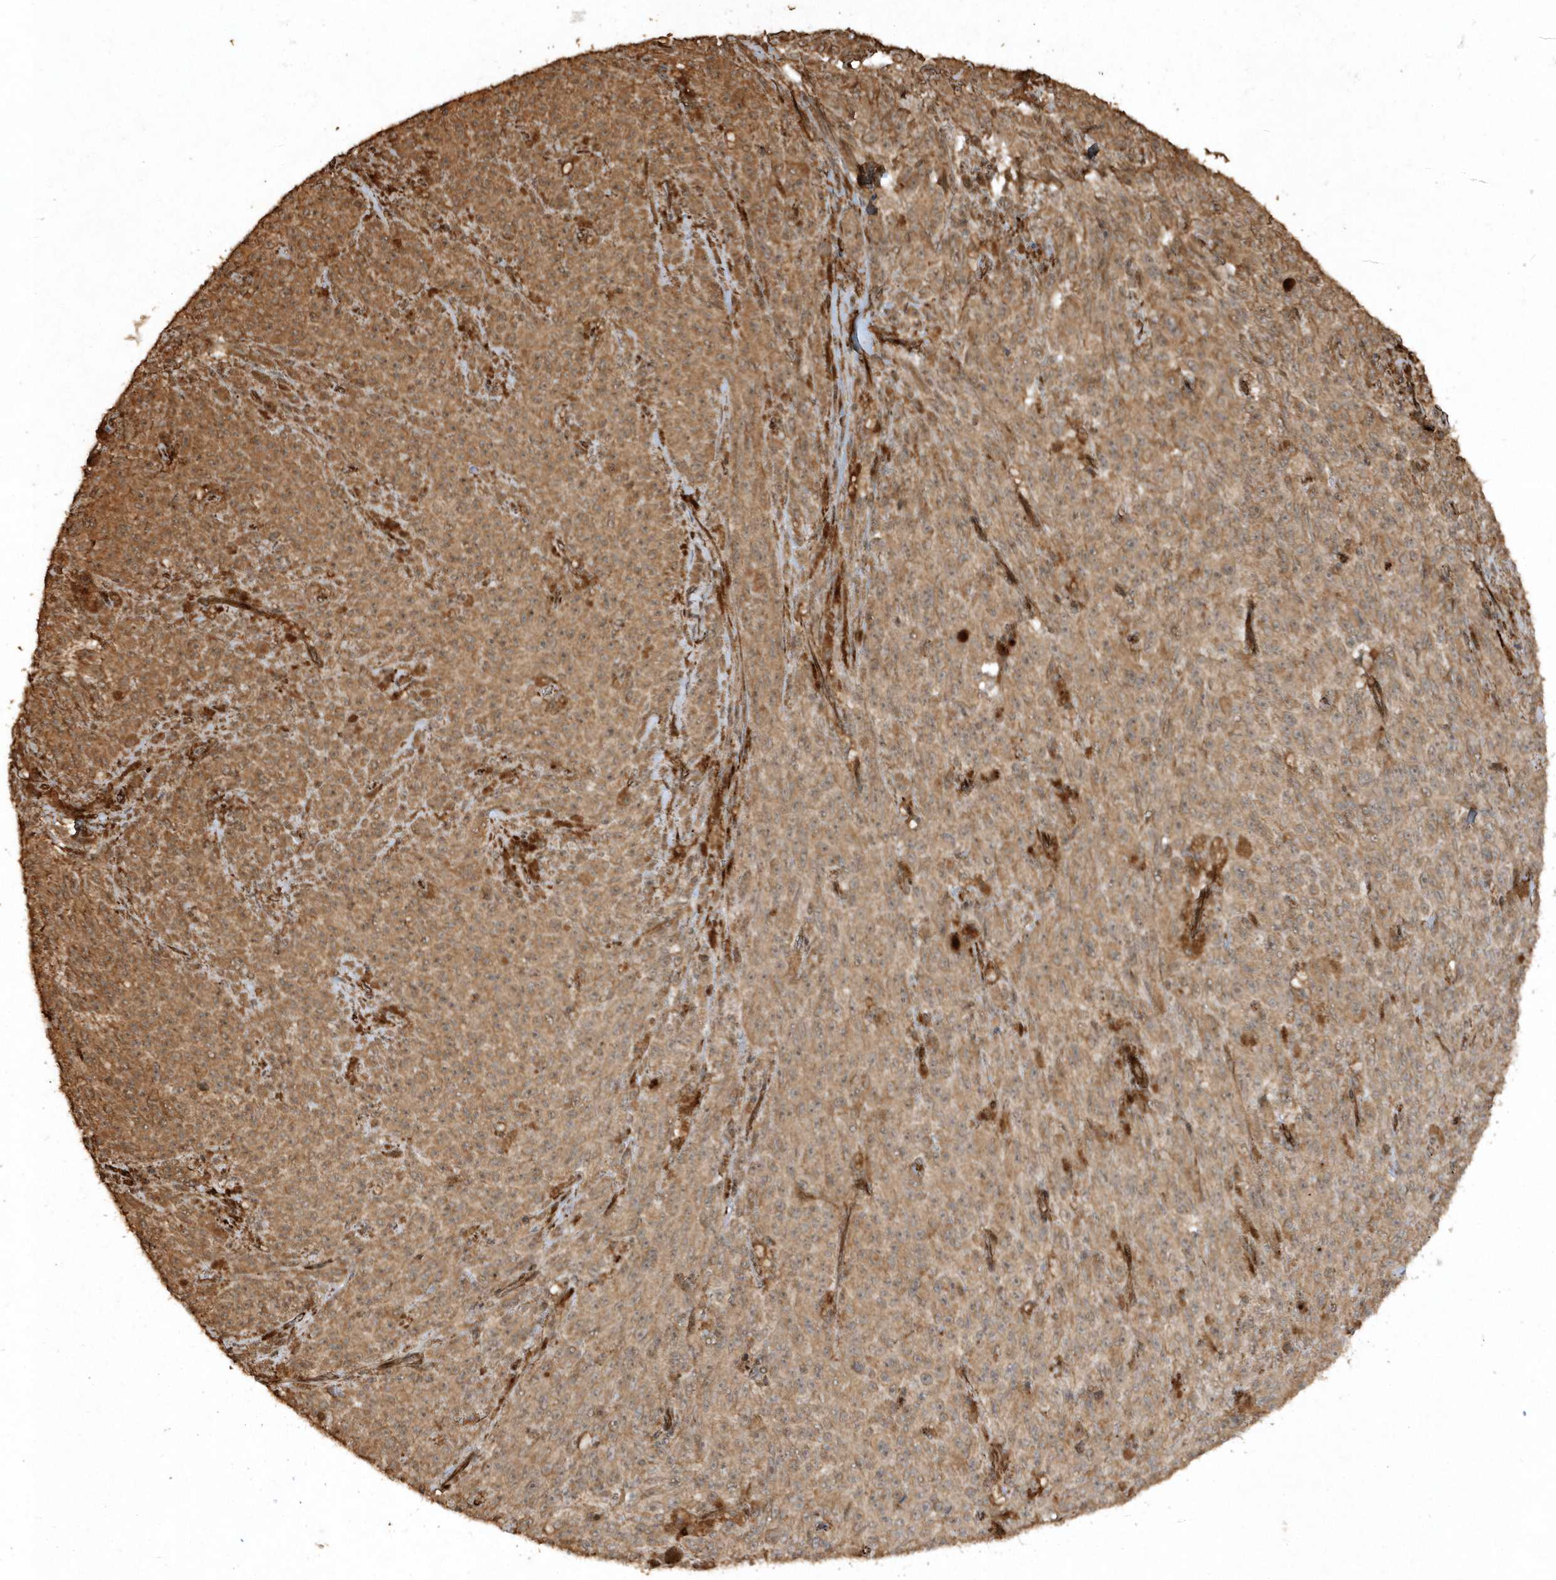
{"staining": {"intensity": "moderate", "quantity": ">75%", "location": "cytoplasmic/membranous"}, "tissue": "melanoma", "cell_type": "Tumor cells", "image_type": "cancer", "snomed": [{"axis": "morphology", "description": "Malignant melanoma, NOS"}, {"axis": "topography", "description": "Skin"}], "caption": "Immunohistochemistry of human malignant melanoma reveals medium levels of moderate cytoplasmic/membranous expression in about >75% of tumor cells.", "gene": "AVPI1", "patient": {"sex": "female", "age": 82}}